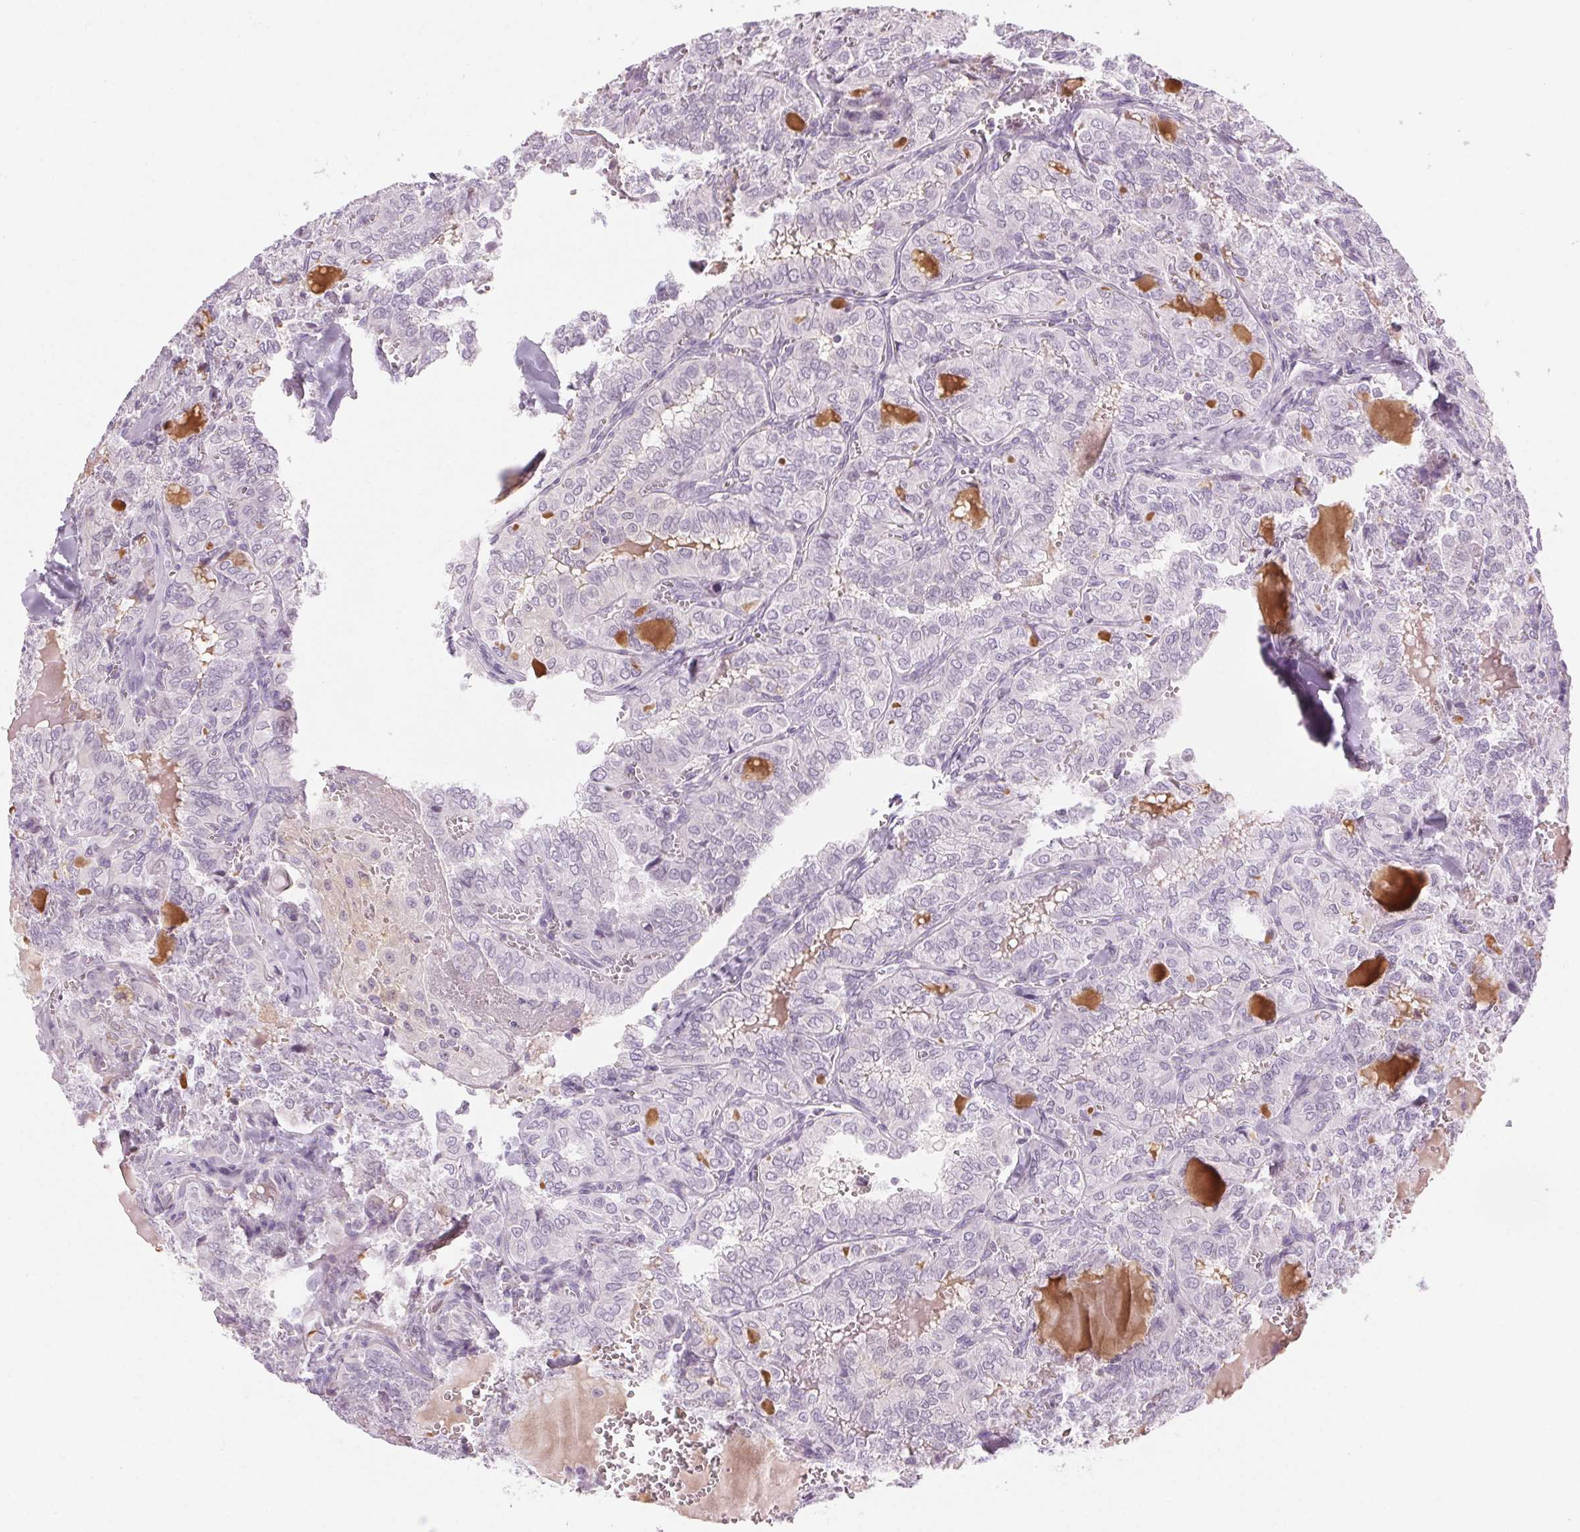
{"staining": {"intensity": "negative", "quantity": "none", "location": "none"}, "tissue": "thyroid cancer", "cell_type": "Tumor cells", "image_type": "cancer", "snomed": [{"axis": "morphology", "description": "Papillary adenocarcinoma, NOS"}, {"axis": "topography", "description": "Thyroid gland"}], "caption": "This is a micrograph of IHC staining of thyroid papillary adenocarcinoma, which shows no staining in tumor cells.", "gene": "SLC6A19", "patient": {"sex": "female", "age": 41}}